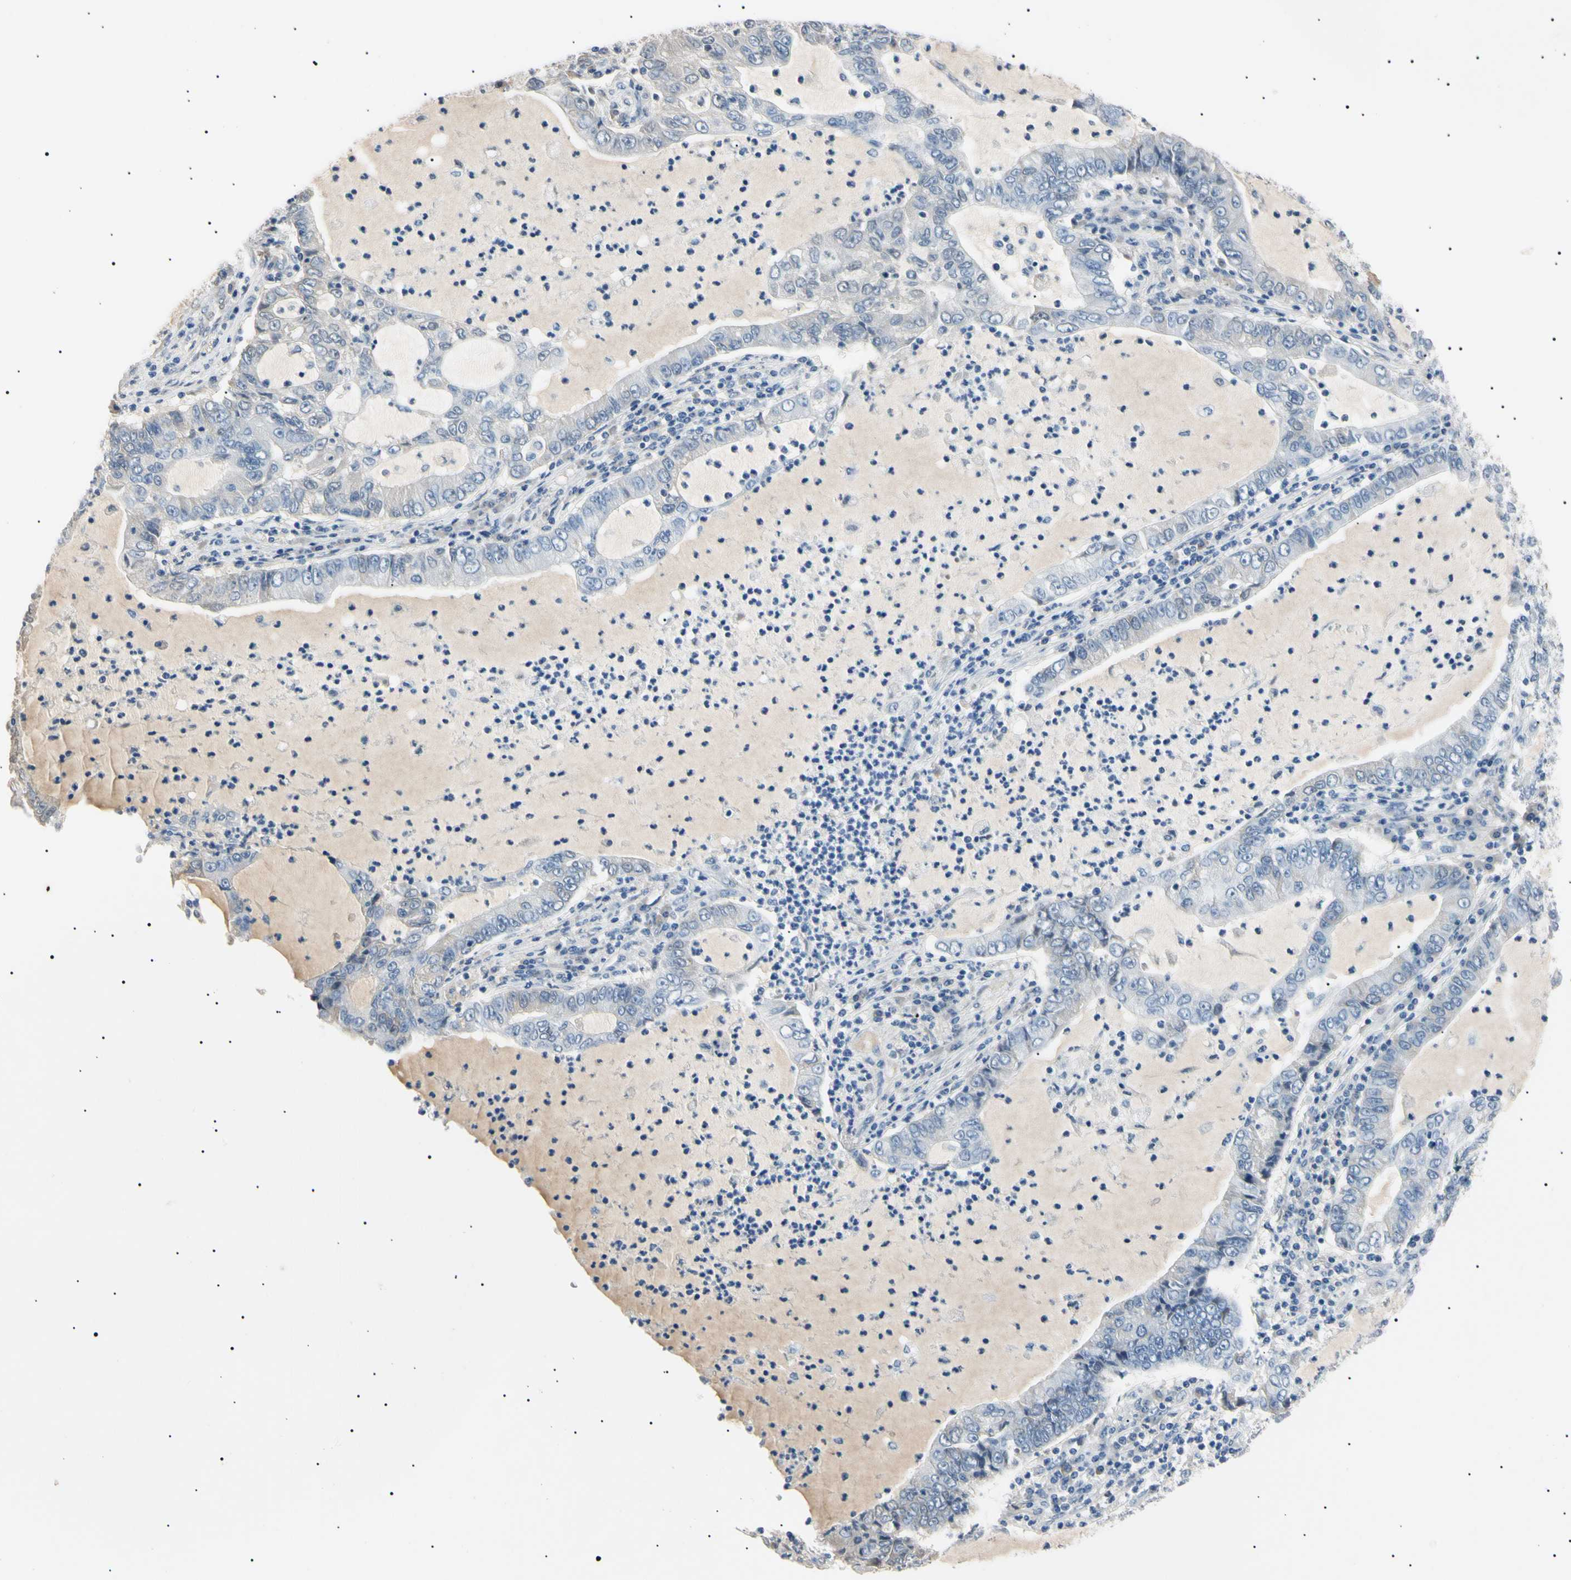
{"staining": {"intensity": "negative", "quantity": "none", "location": "none"}, "tissue": "lung cancer", "cell_type": "Tumor cells", "image_type": "cancer", "snomed": [{"axis": "morphology", "description": "Adenocarcinoma, NOS"}, {"axis": "topography", "description": "Lung"}], "caption": "This is an IHC image of adenocarcinoma (lung). There is no expression in tumor cells.", "gene": "CGB3", "patient": {"sex": "female", "age": 51}}